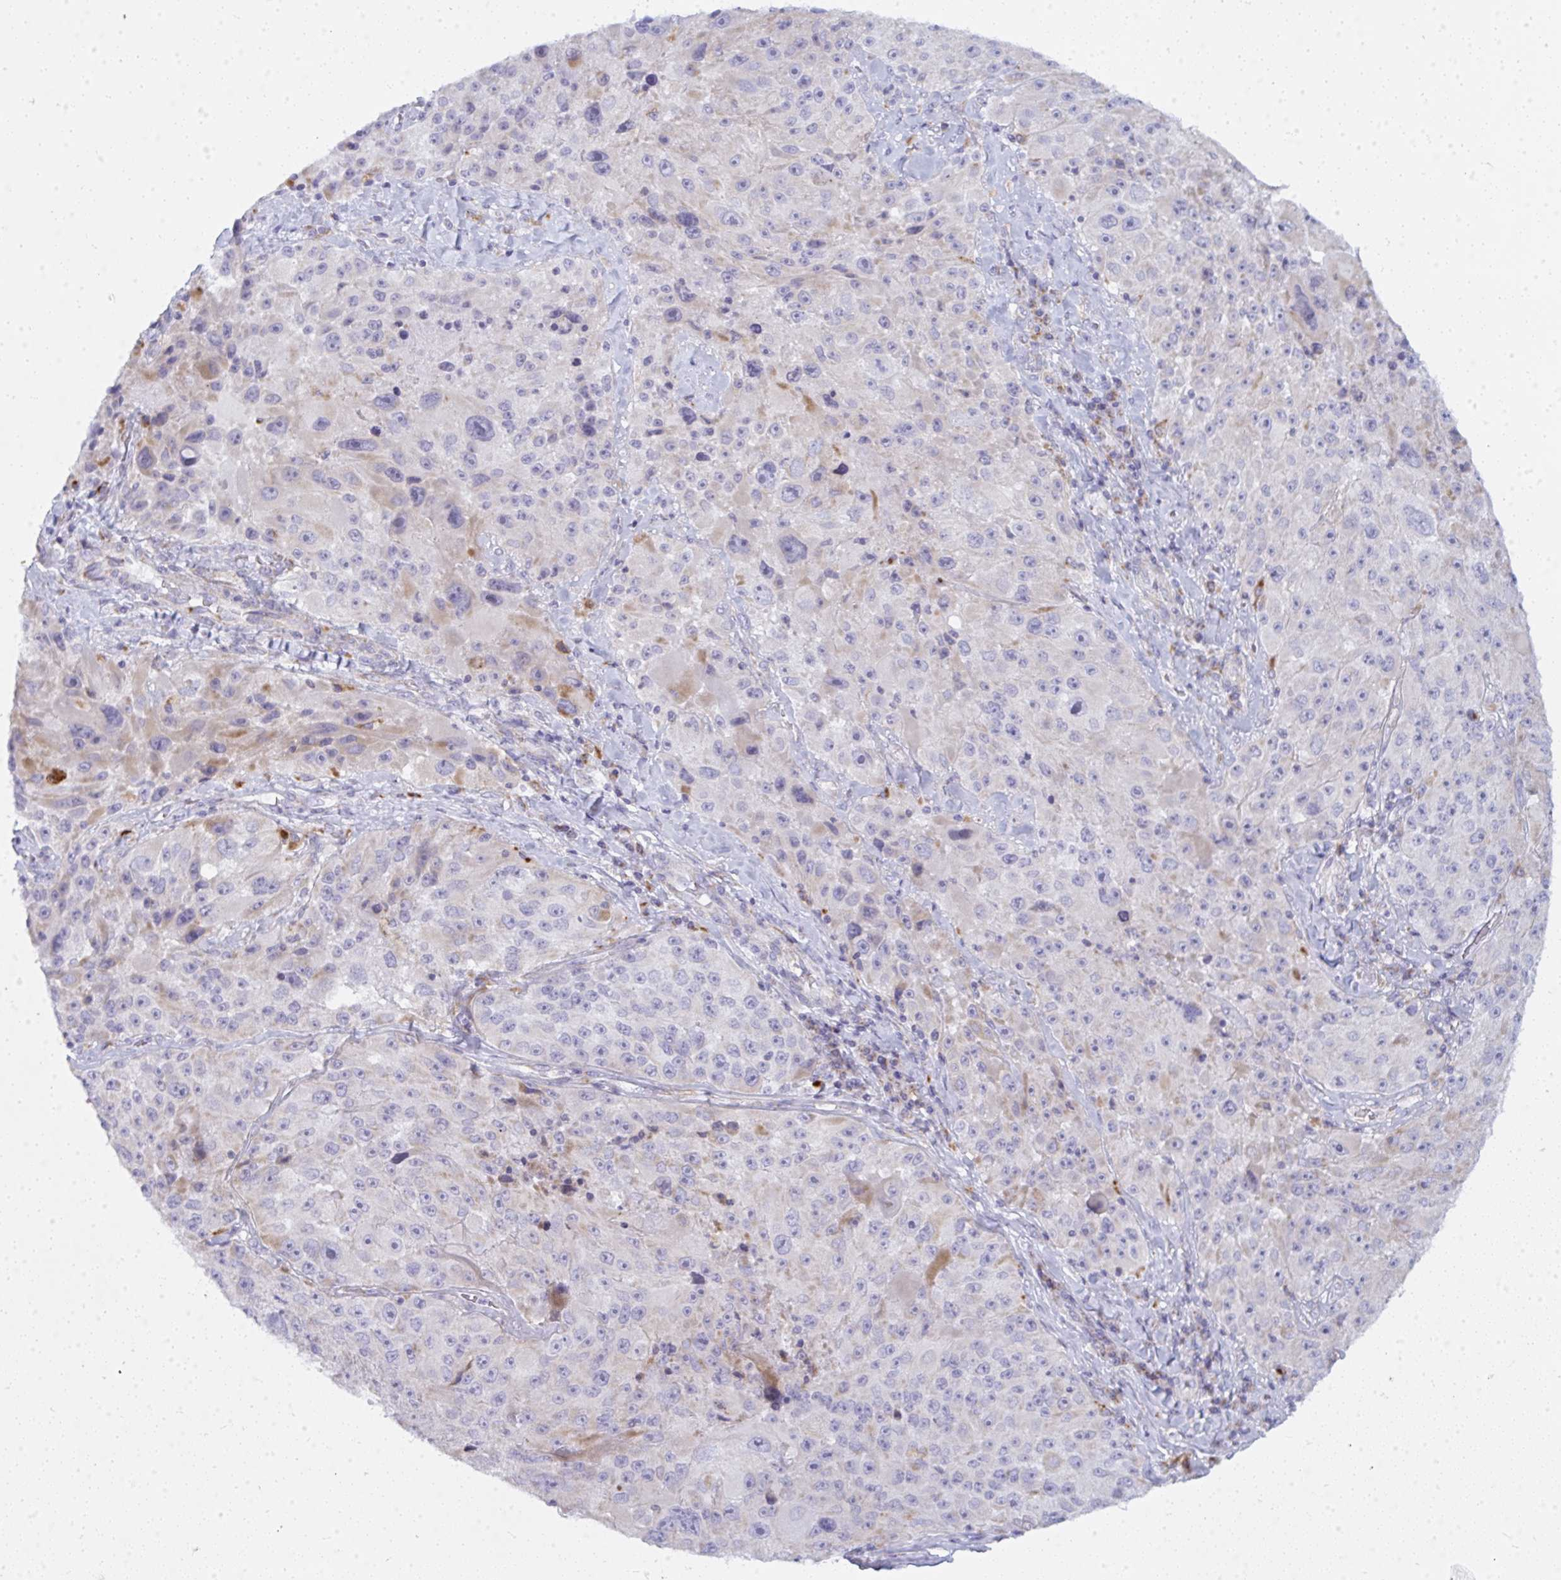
{"staining": {"intensity": "negative", "quantity": "none", "location": "none"}, "tissue": "melanoma", "cell_type": "Tumor cells", "image_type": "cancer", "snomed": [{"axis": "morphology", "description": "Malignant melanoma, Metastatic site"}, {"axis": "topography", "description": "Lymph node"}], "caption": "High magnification brightfield microscopy of malignant melanoma (metastatic site) stained with DAB (3,3'-diaminobenzidine) (brown) and counterstained with hematoxylin (blue): tumor cells show no significant expression.", "gene": "ATG9A", "patient": {"sex": "male", "age": 62}}